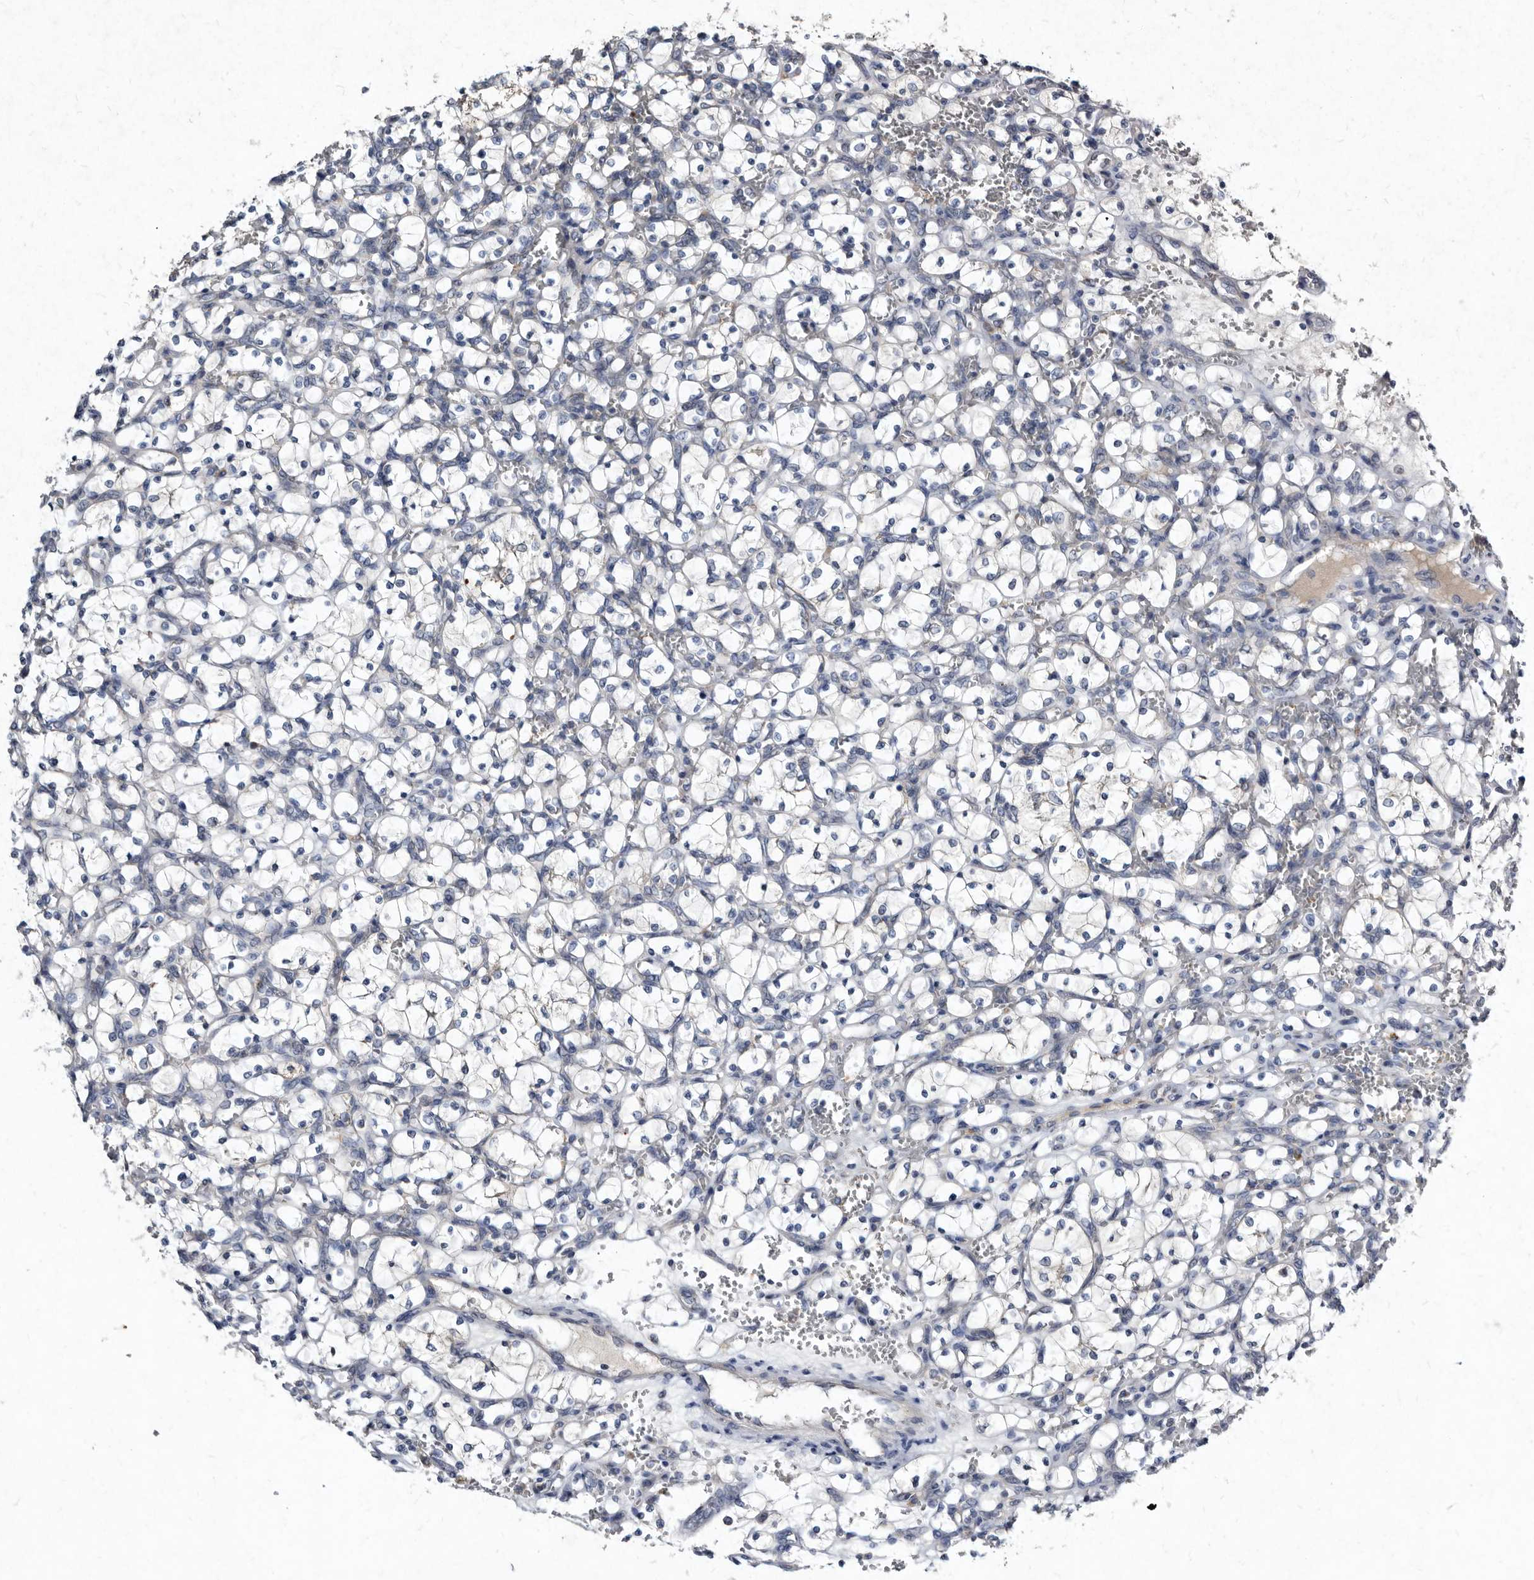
{"staining": {"intensity": "negative", "quantity": "none", "location": "none"}, "tissue": "renal cancer", "cell_type": "Tumor cells", "image_type": "cancer", "snomed": [{"axis": "morphology", "description": "Adenocarcinoma, NOS"}, {"axis": "topography", "description": "Kidney"}], "caption": "Renal cancer was stained to show a protein in brown. There is no significant staining in tumor cells.", "gene": "YPEL3", "patient": {"sex": "female", "age": 69}}